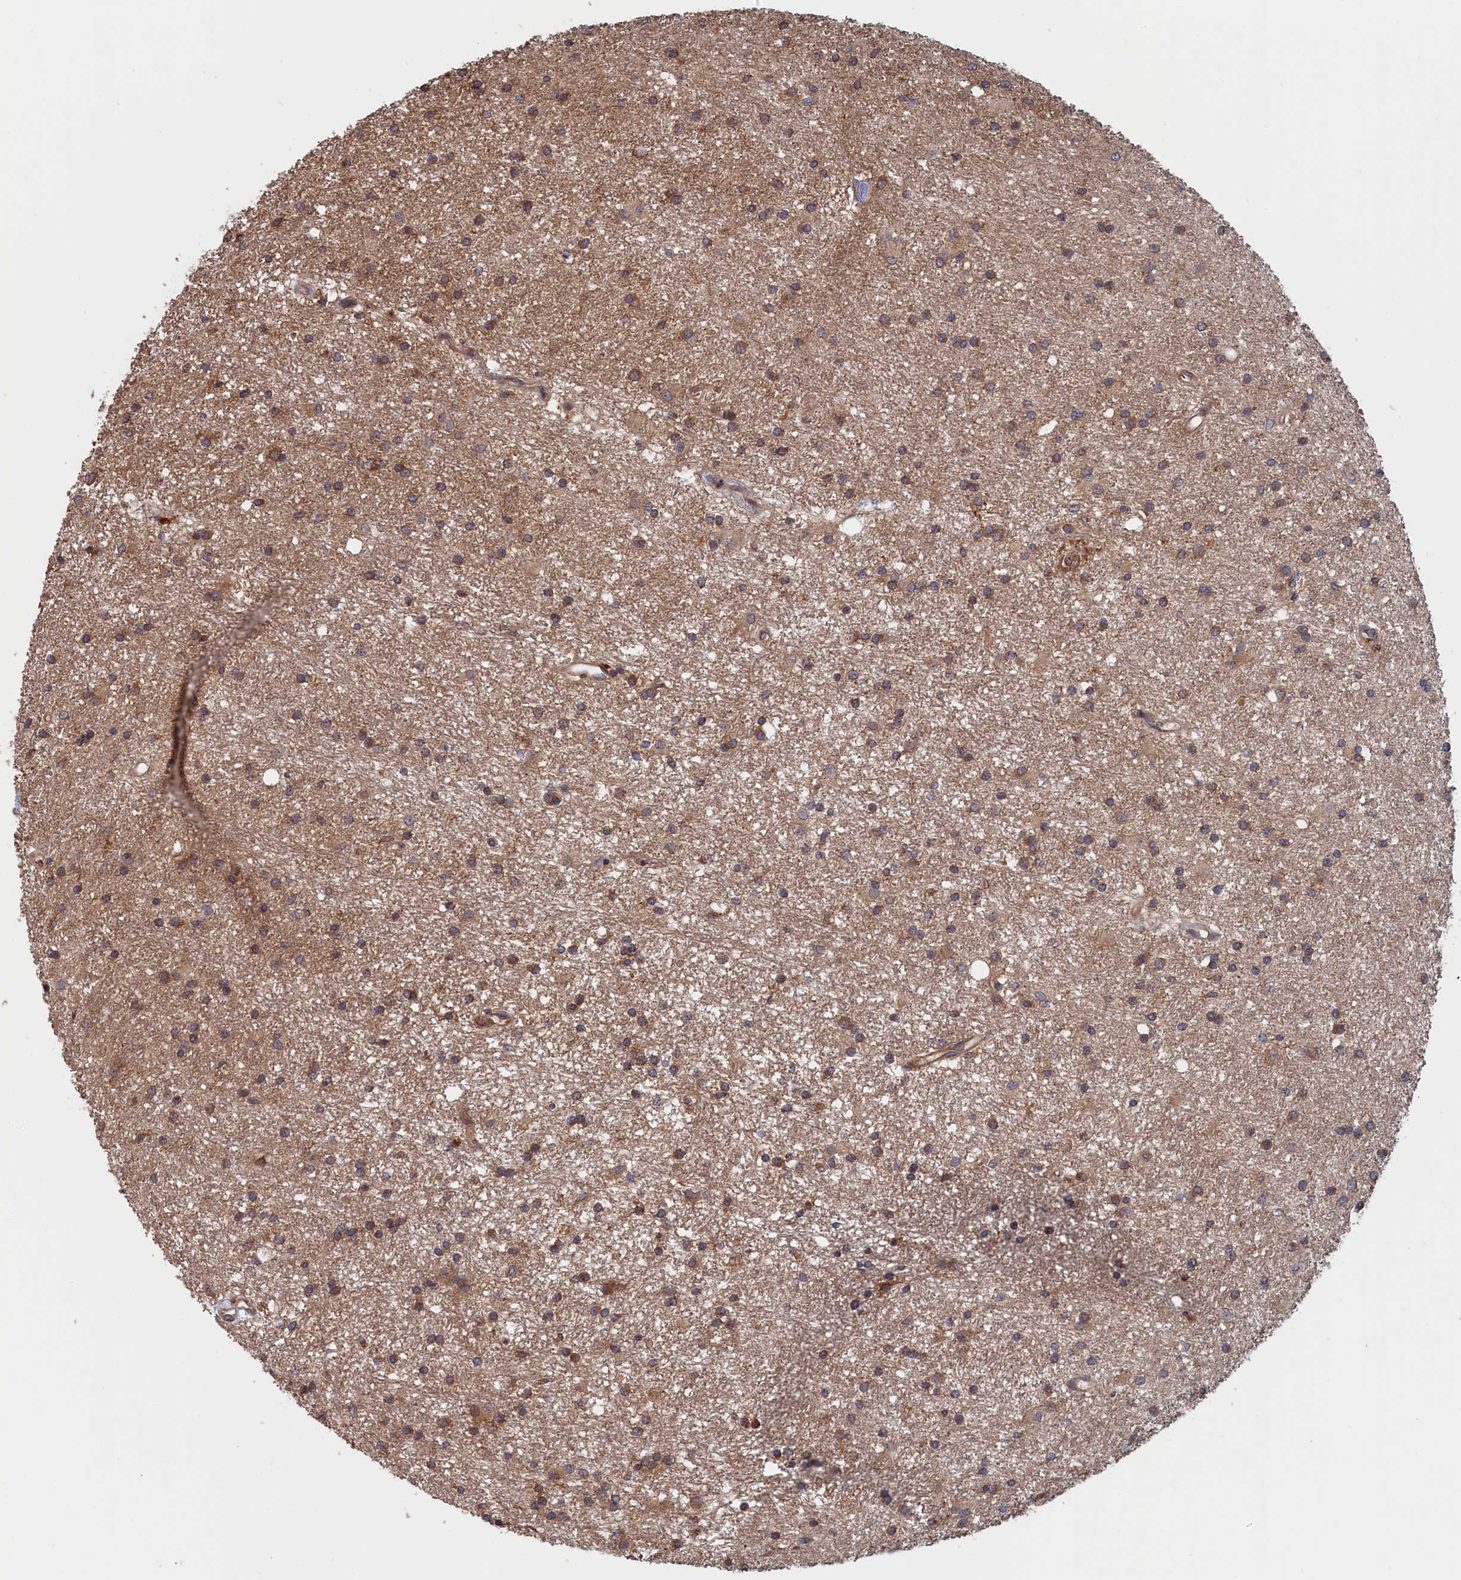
{"staining": {"intensity": "moderate", "quantity": "<25%", "location": "cytoplasmic/membranous"}, "tissue": "glioma", "cell_type": "Tumor cells", "image_type": "cancer", "snomed": [{"axis": "morphology", "description": "Glioma, malignant, High grade"}, {"axis": "topography", "description": "Brain"}], "caption": "Moderate cytoplasmic/membranous protein positivity is identified in about <25% of tumor cells in glioma. (Stains: DAB (3,3'-diaminobenzidine) in brown, nuclei in blue, Microscopy: brightfield microscopy at high magnification).", "gene": "TRAPPC2L", "patient": {"sex": "male", "age": 77}}